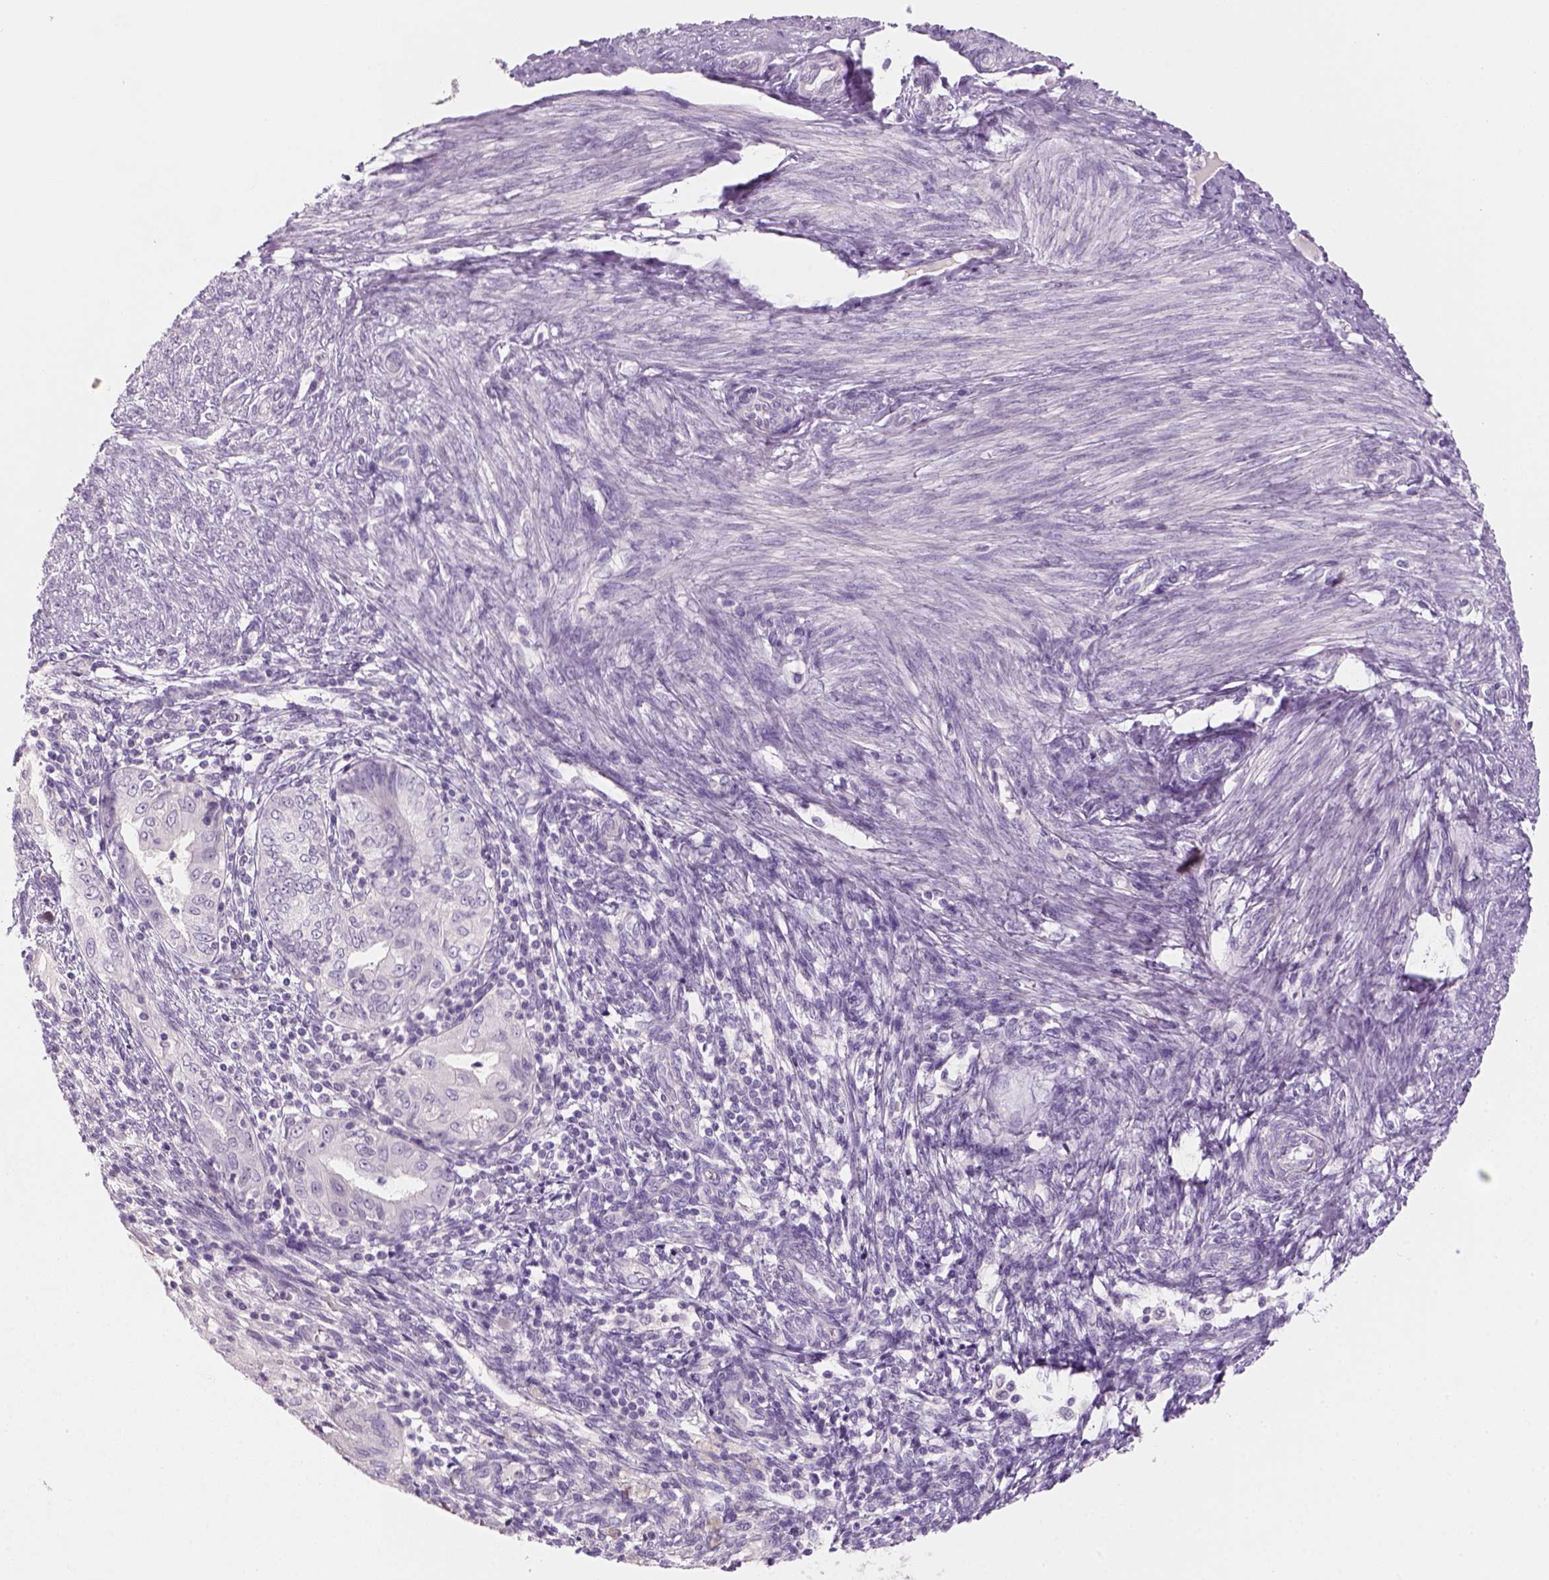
{"staining": {"intensity": "negative", "quantity": "none", "location": "none"}, "tissue": "endometrial cancer", "cell_type": "Tumor cells", "image_type": "cancer", "snomed": [{"axis": "morphology", "description": "Adenocarcinoma, NOS"}, {"axis": "topography", "description": "Endometrium"}], "caption": "Immunohistochemistry (IHC) of human endometrial adenocarcinoma displays no staining in tumor cells.", "gene": "KRT25", "patient": {"sex": "female", "age": 68}}